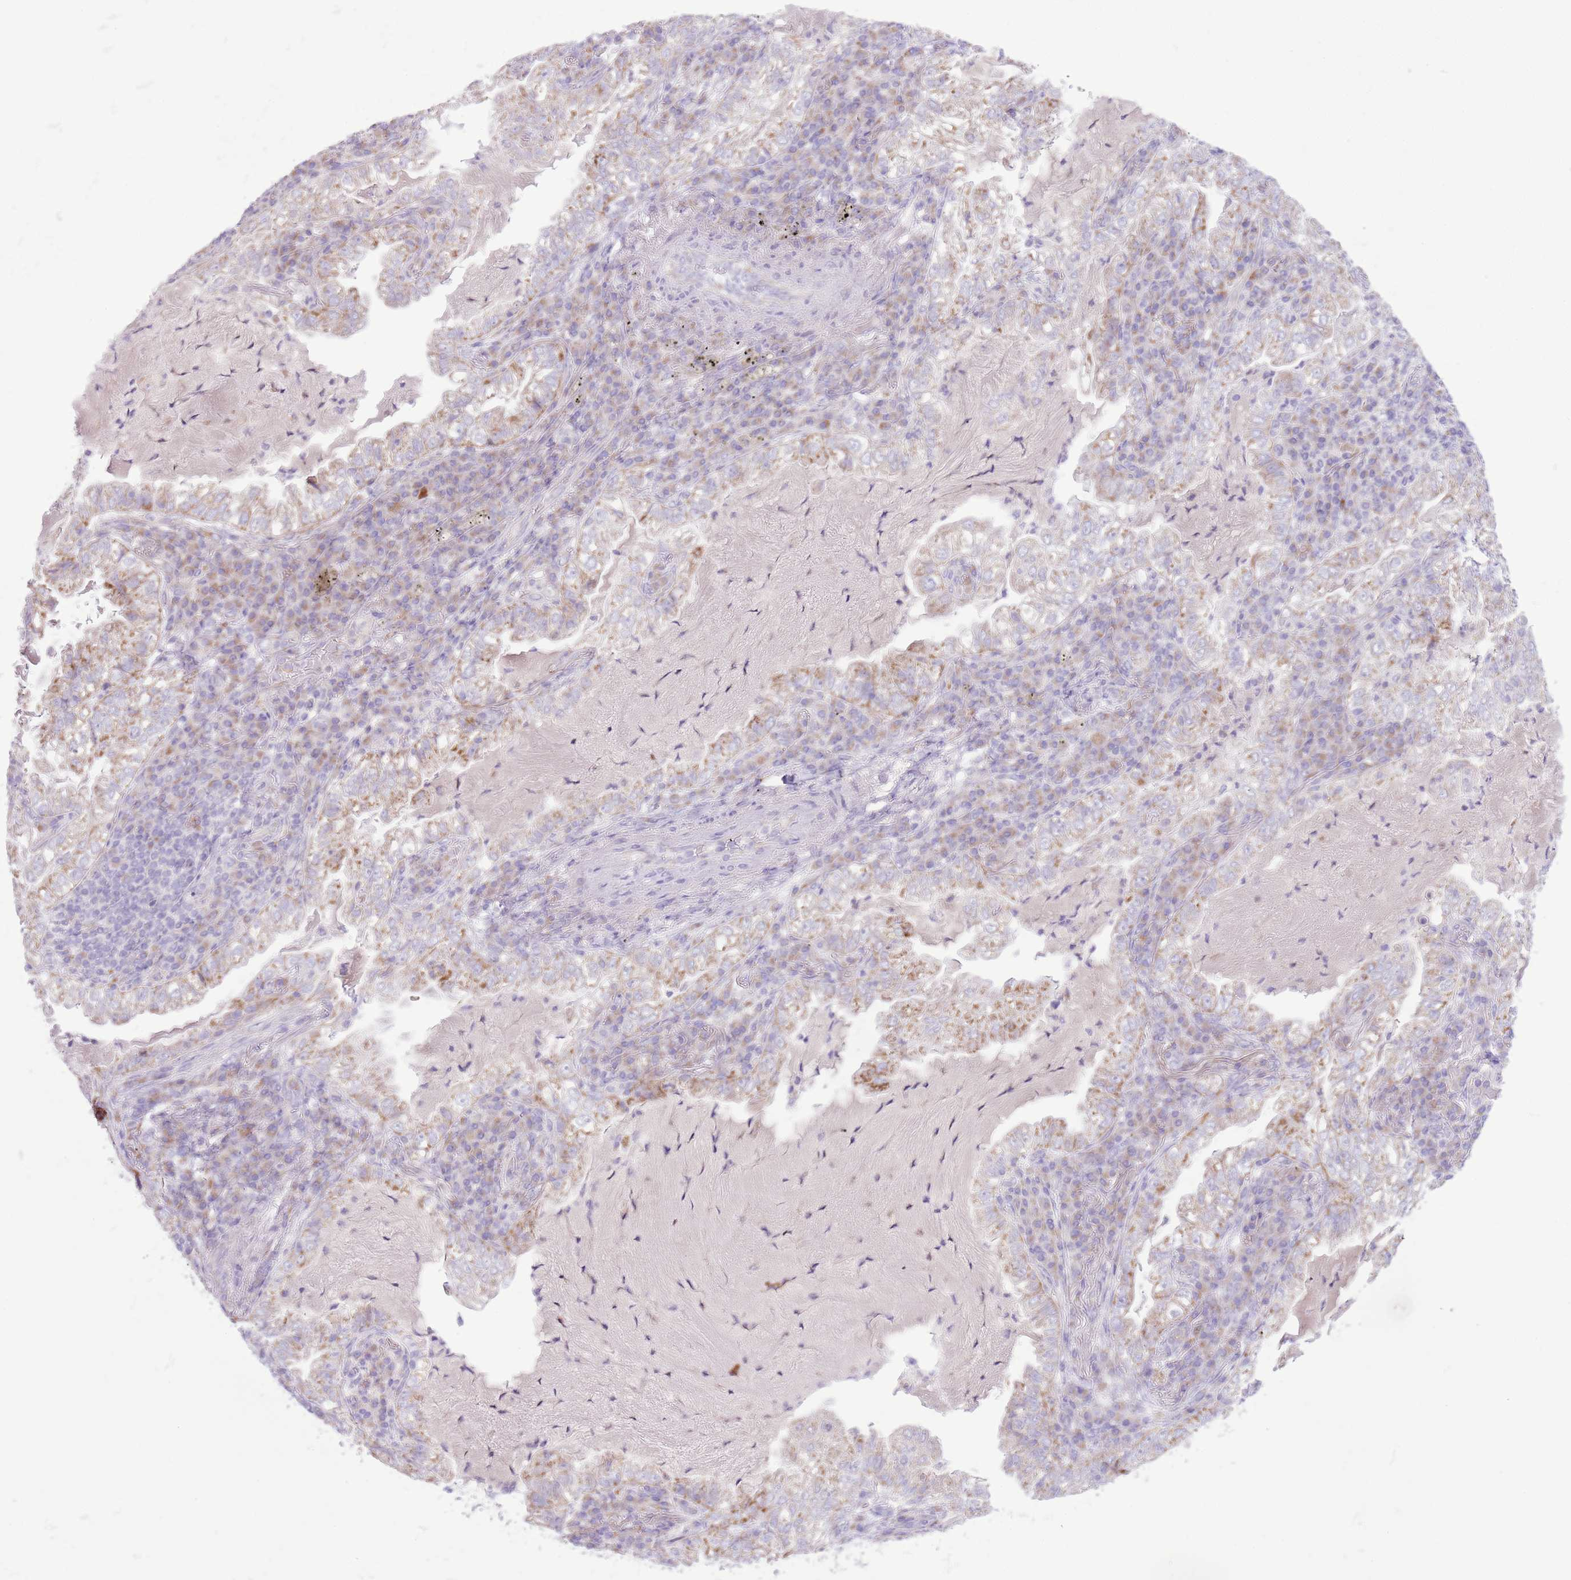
{"staining": {"intensity": "weak", "quantity": "25%-75%", "location": "cytoplasmic/membranous"}, "tissue": "lung cancer", "cell_type": "Tumor cells", "image_type": "cancer", "snomed": [{"axis": "morphology", "description": "Adenocarcinoma, NOS"}, {"axis": "topography", "description": "Lung"}], "caption": "Lung cancer tissue displays weak cytoplasmic/membranous expression in about 25%-75% of tumor cells", "gene": "OAZ2", "patient": {"sex": "female", "age": 73}}